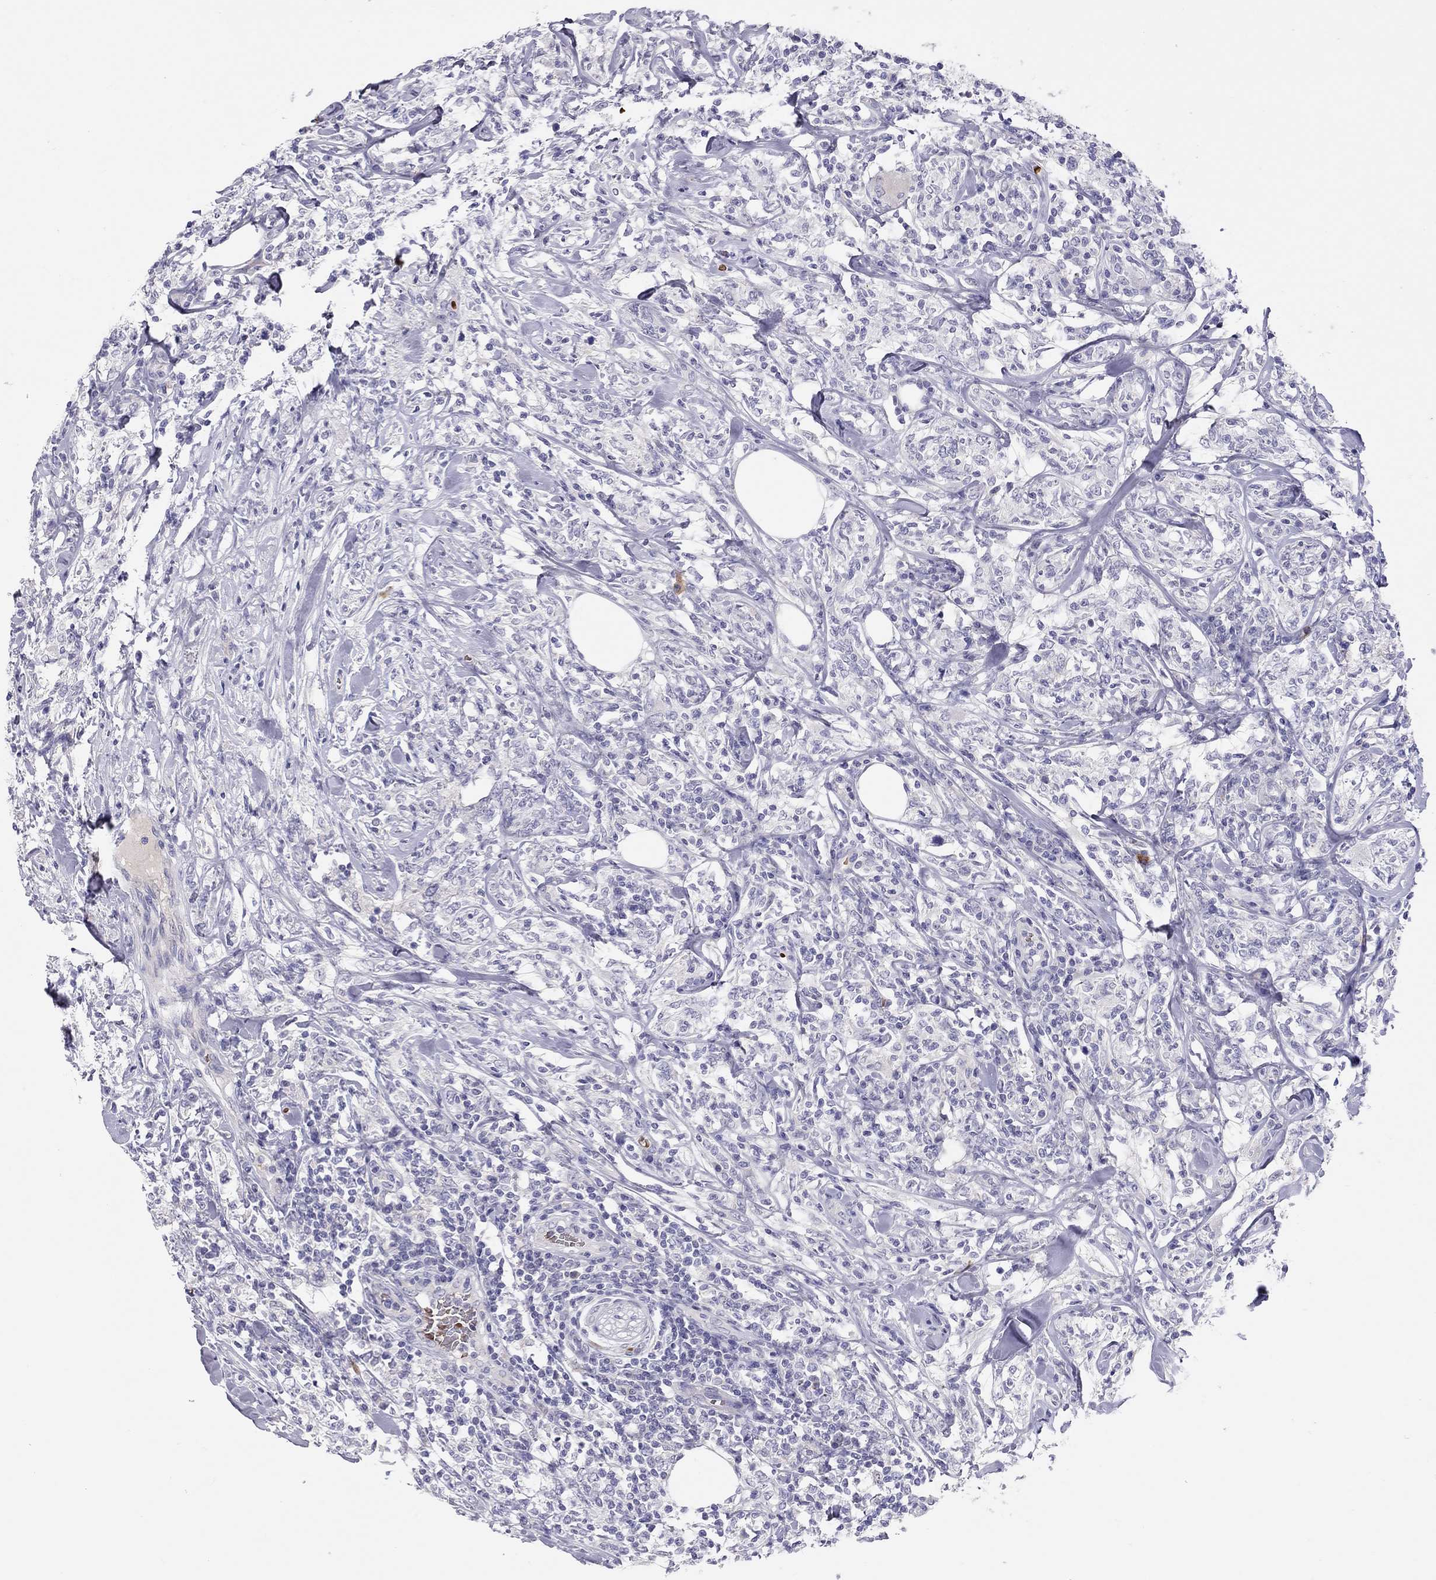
{"staining": {"intensity": "negative", "quantity": "none", "location": "none"}, "tissue": "lymphoma", "cell_type": "Tumor cells", "image_type": "cancer", "snomed": [{"axis": "morphology", "description": "Malignant lymphoma, non-Hodgkin's type, High grade"}, {"axis": "topography", "description": "Lymph node"}], "caption": "Tumor cells show no significant protein positivity in lymphoma. The staining is performed using DAB (3,3'-diaminobenzidine) brown chromogen with nuclei counter-stained in using hematoxylin.", "gene": "FRMD1", "patient": {"sex": "female", "age": 84}}